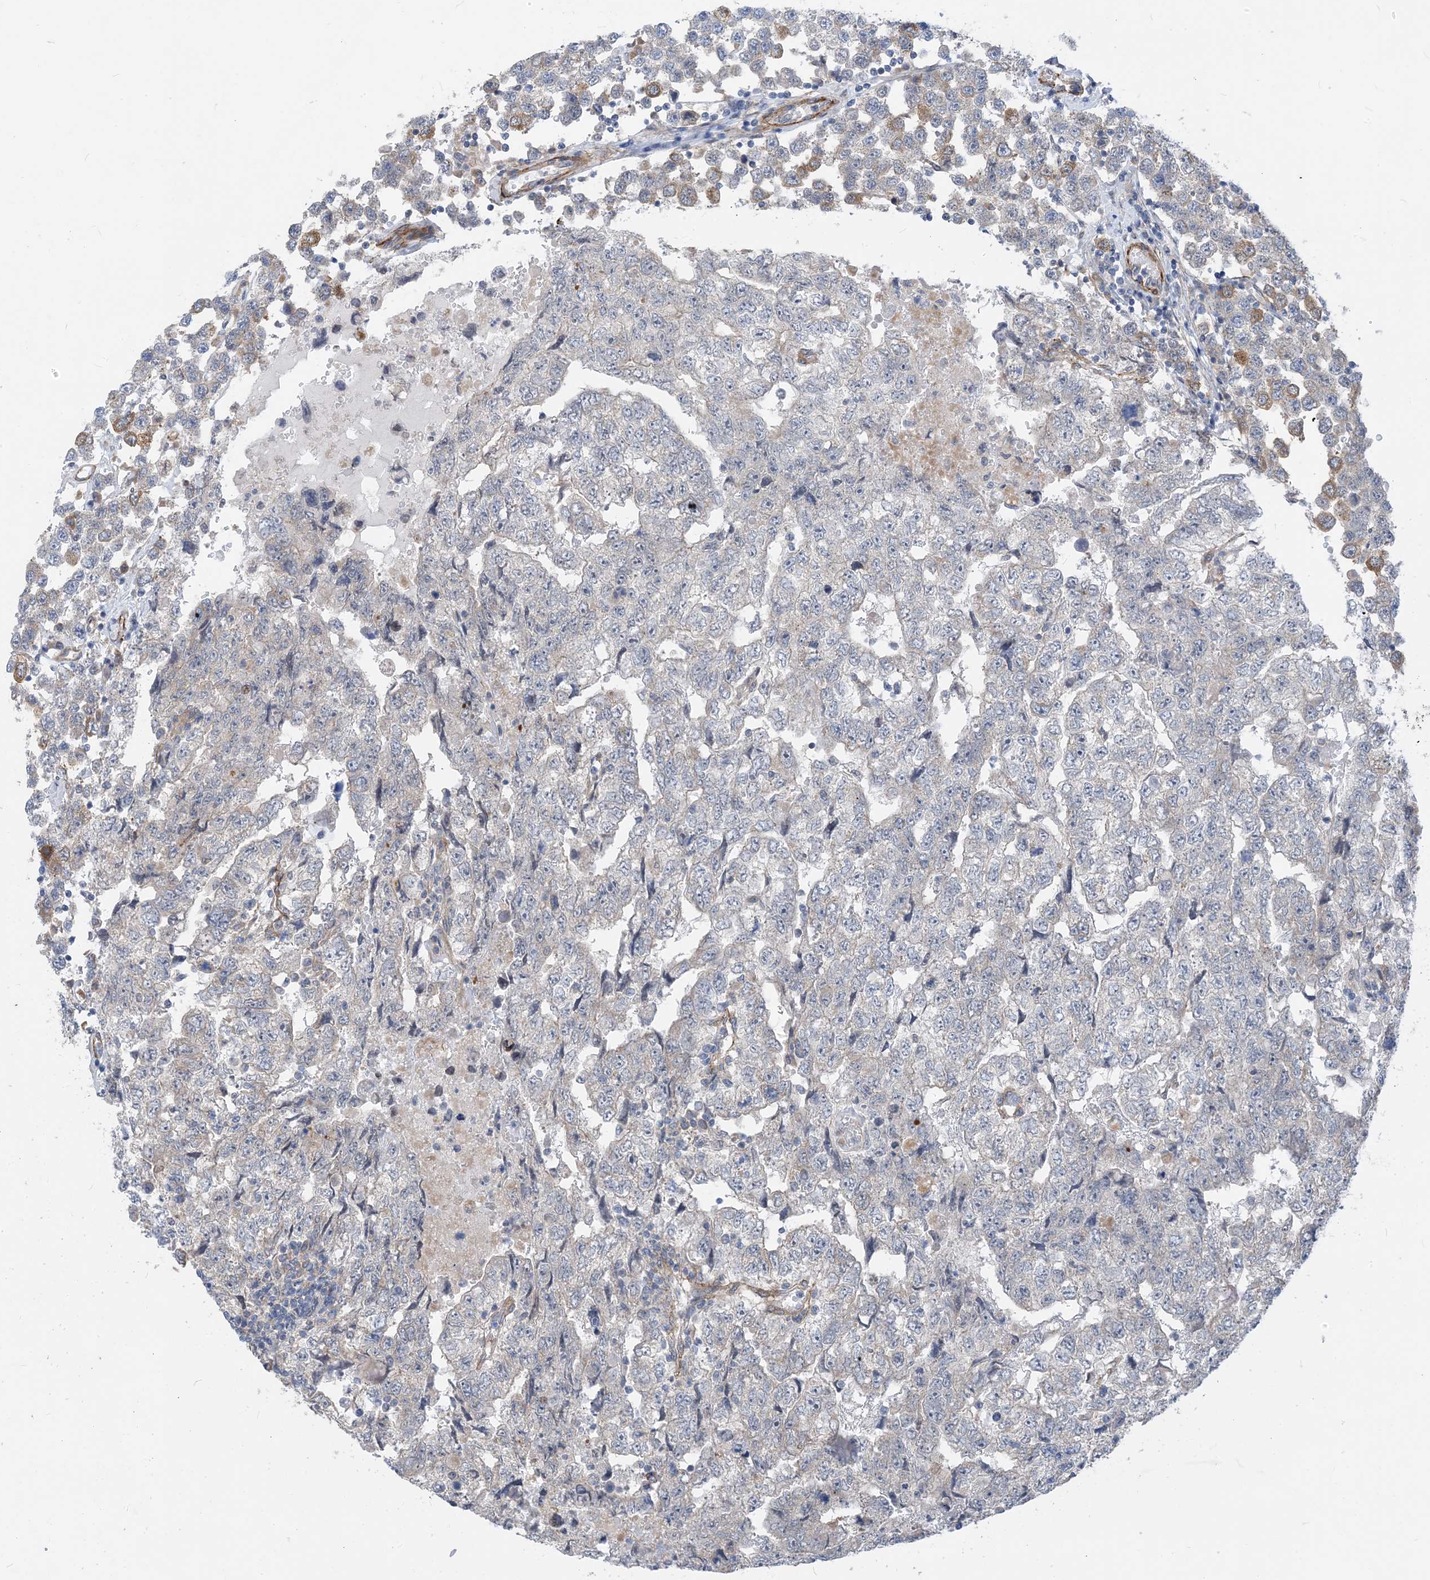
{"staining": {"intensity": "negative", "quantity": "none", "location": "none"}, "tissue": "testis cancer", "cell_type": "Tumor cells", "image_type": "cancer", "snomed": [{"axis": "morphology", "description": "Carcinoma, Embryonal, NOS"}, {"axis": "topography", "description": "Testis"}], "caption": "Immunohistochemistry (IHC) image of neoplastic tissue: human testis embryonal carcinoma stained with DAB (3,3'-diaminobenzidine) demonstrates no significant protein staining in tumor cells.", "gene": "PLEKHA3", "patient": {"sex": "male", "age": 36}}